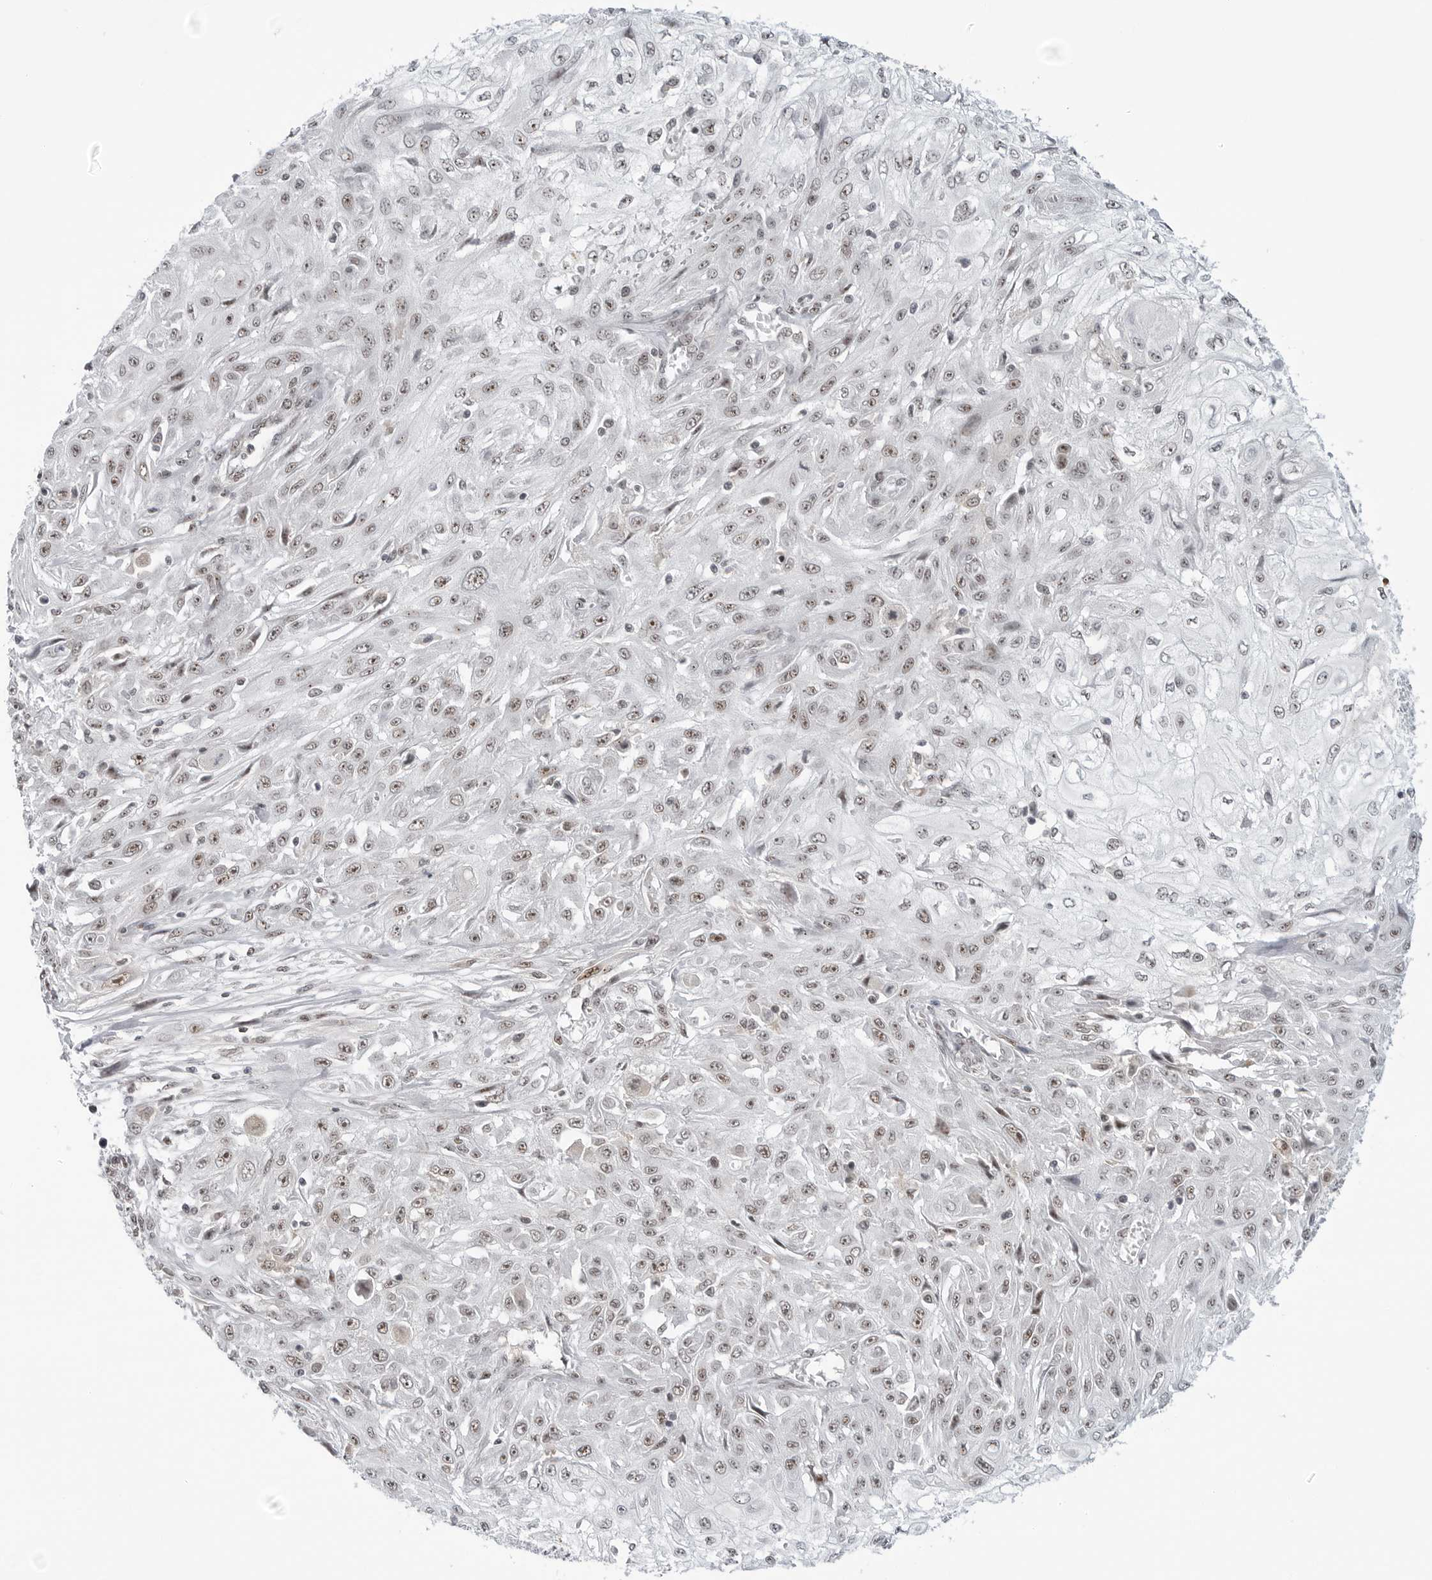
{"staining": {"intensity": "weak", "quantity": ">75%", "location": "nuclear"}, "tissue": "skin cancer", "cell_type": "Tumor cells", "image_type": "cancer", "snomed": [{"axis": "morphology", "description": "Squamous cell carcinoma, NOS"}, {"axis": "morphology", "description": "Squamous cell carcinoma, metastatic, NOS"}, {"axis": "topography", "description": "Skin"}, {"axis": "topography", "description": "Lymph node"}], "caption": "Protein staining of skin metastatic squamous cell carcinoma tissue exhibits weak nuclear positivity in about >75% of tumor cells.", "gene": "WRAP53", "patient": {"sex": "male", "age": 75}}